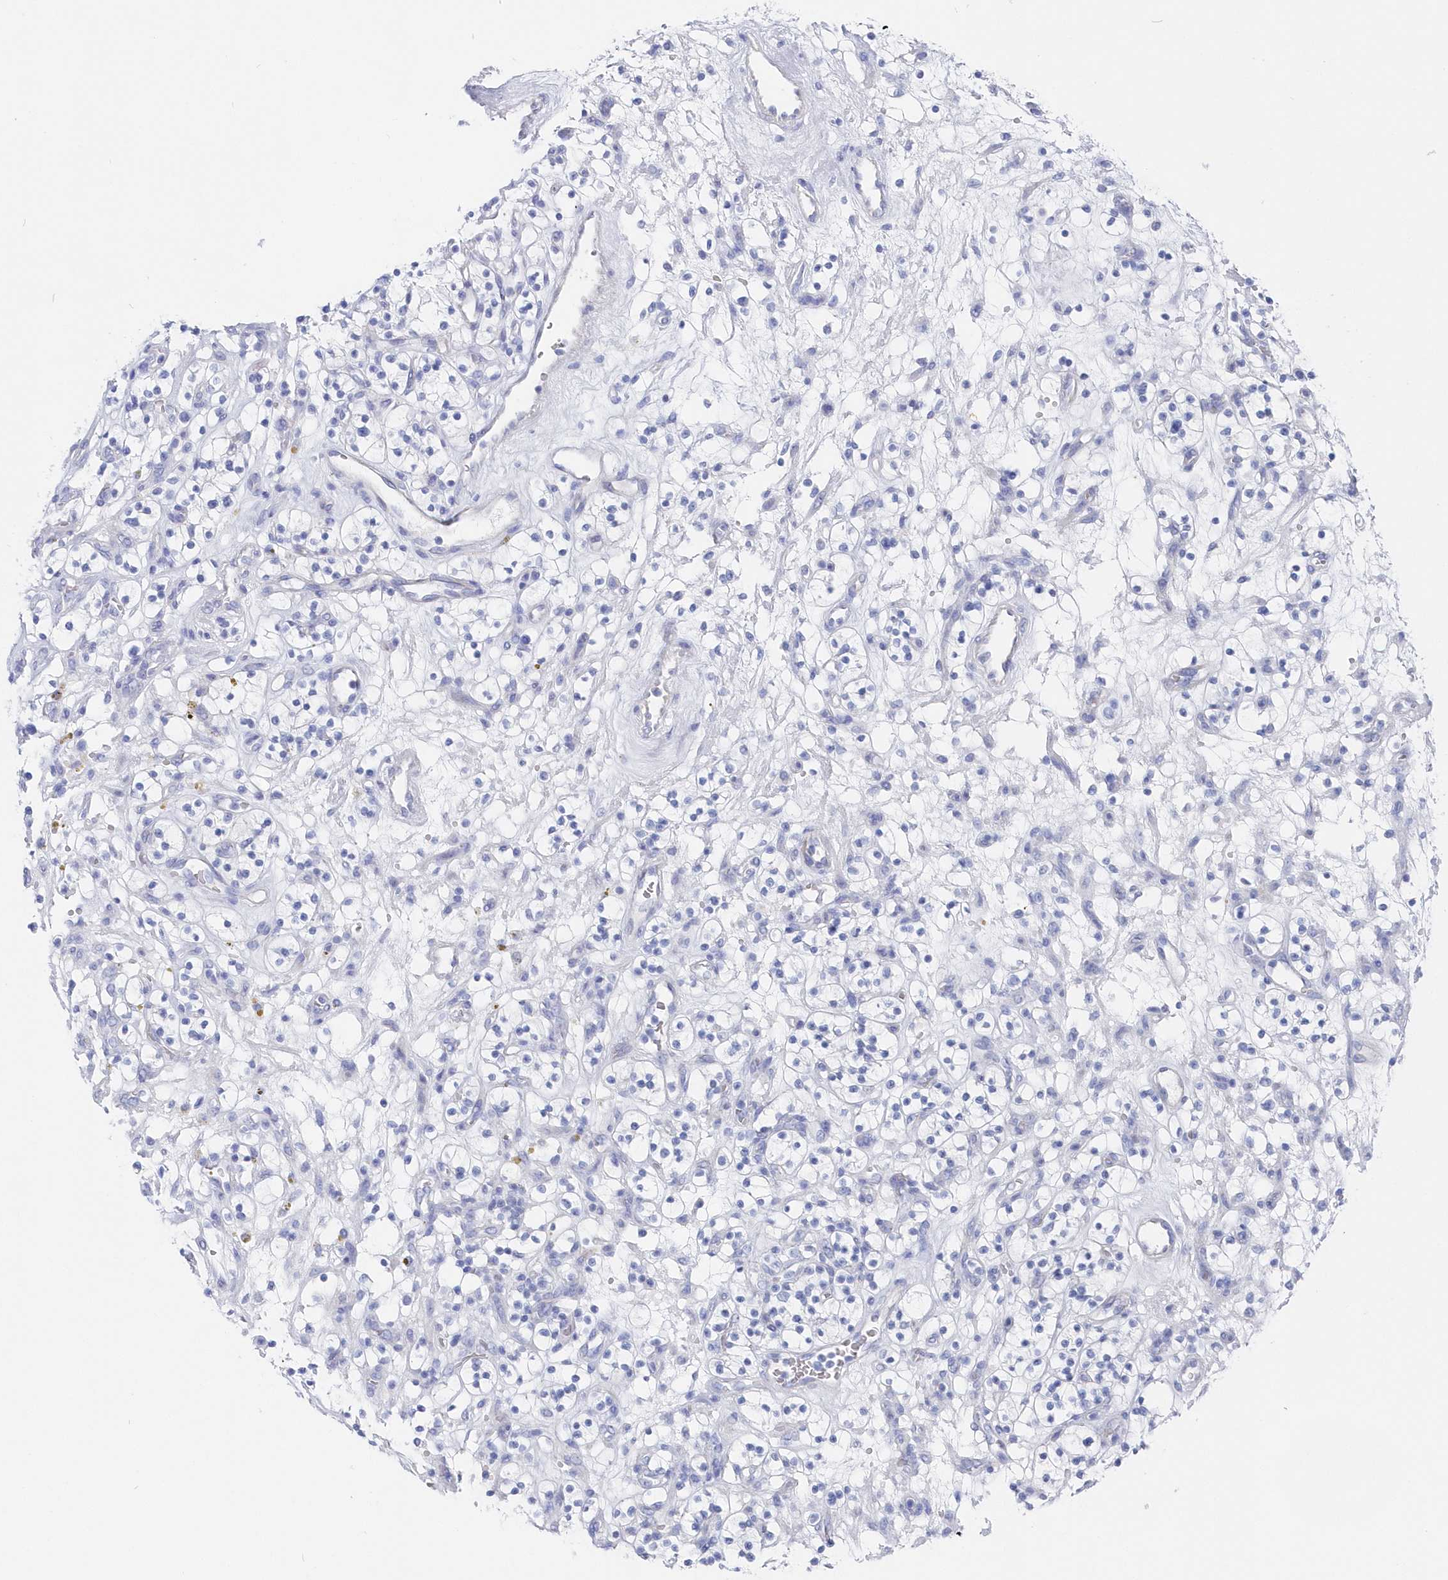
{"staining": {"intensity": "negative", "quantity": "none", "location": "none"}, "tissue": "renal cancer", "cell_type": "Tumor cells", "image_type": "cancer", "snomed": [{"axis": "morphology", "description": "Adenocarcinoma, NOS"}, {"axis": "topography", "description": "Kidney"}], "caption": "IHC of human renal adenocarcinoma exhibits no expression in tumor cells.", "gene": "CSNK1G2", "patient": {"sex": "female", "age": 57}}